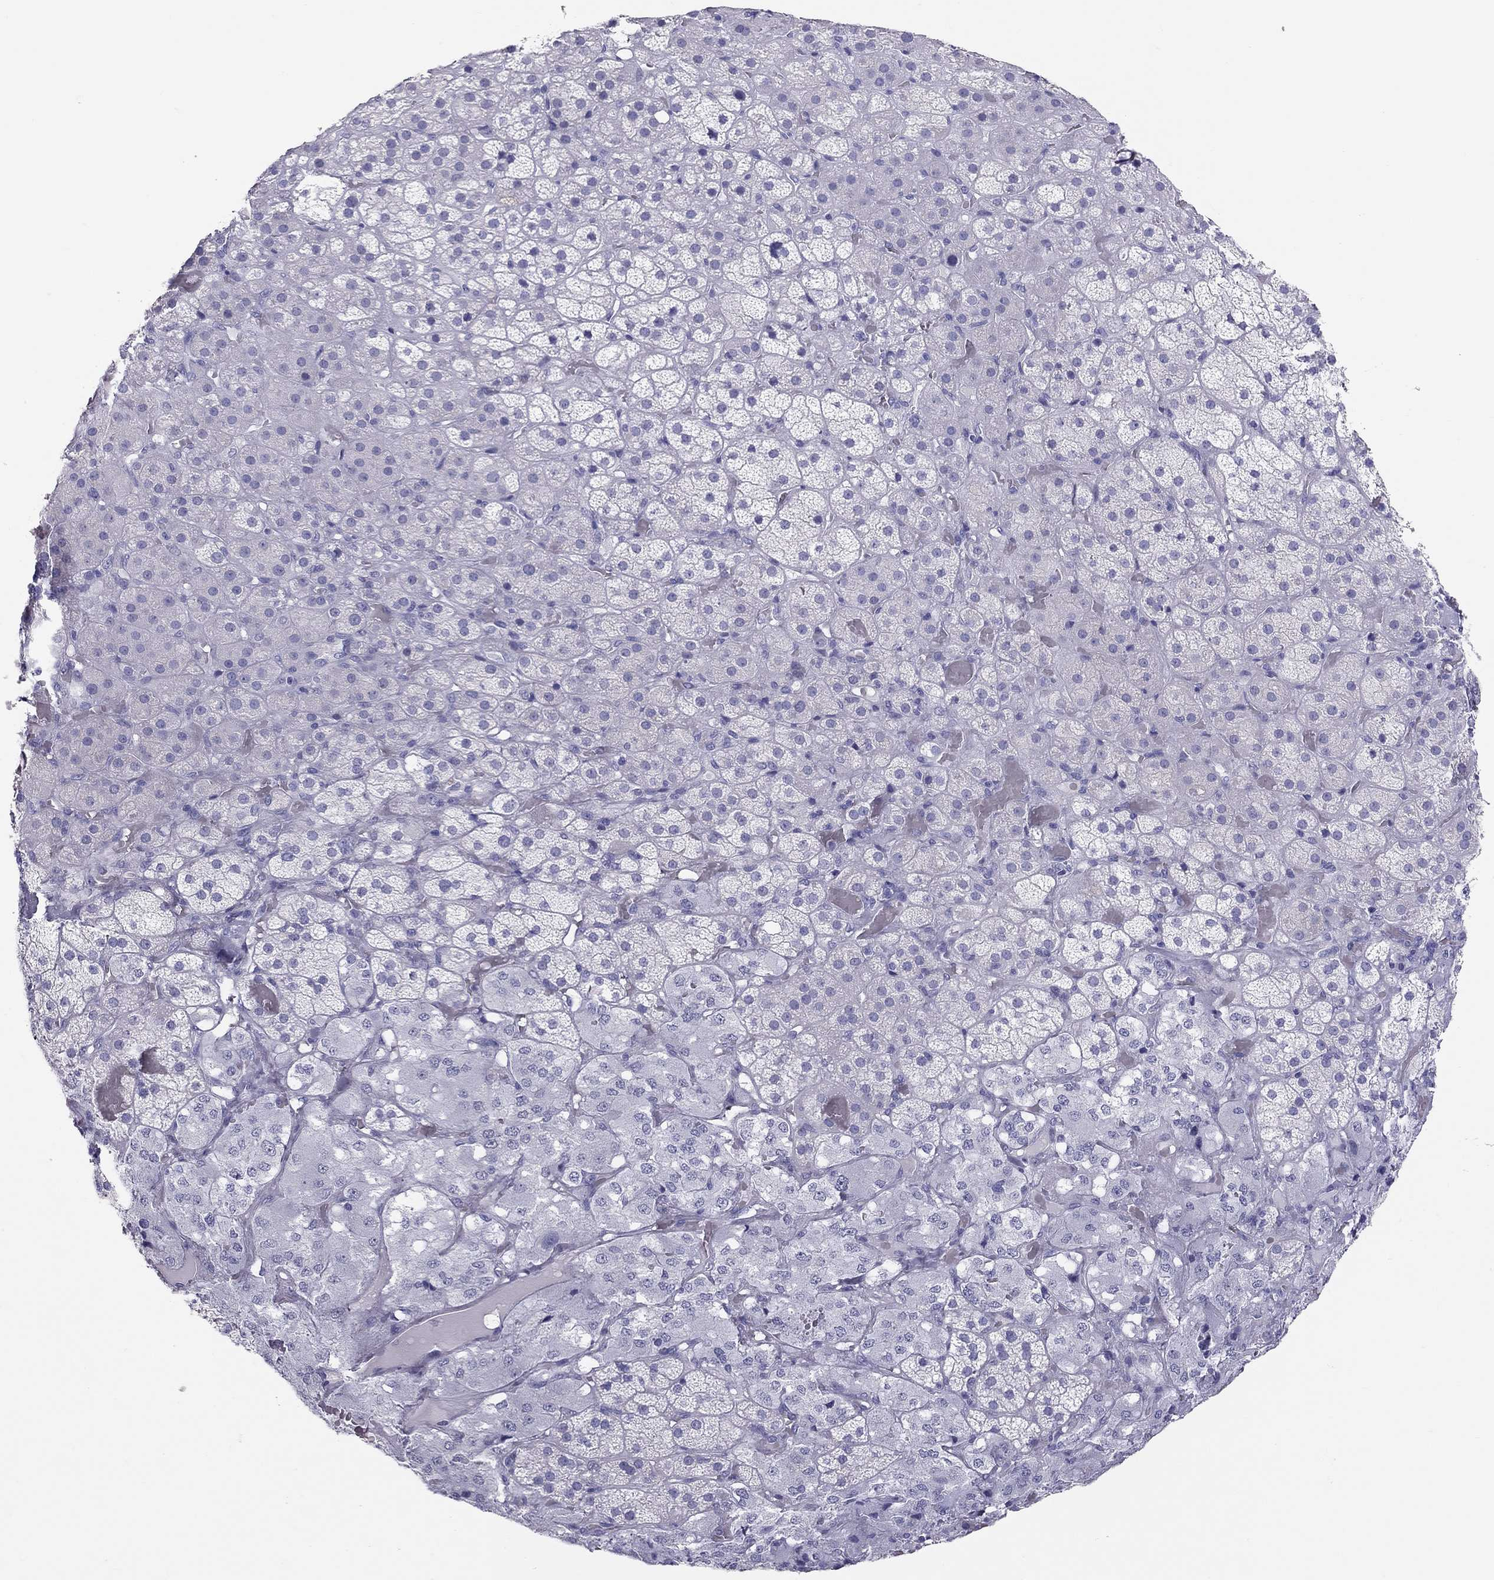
{"staining": {"intensity": "negative", "quantity": "none", "location": "none"}, "tissue": "adrenal gland", "cell_type": "Glandular cells", "image_type": "normal", "snomed": [{"axis": "morphology", "description": "Normal tissue, NOS"}, {"axis": "topography", "description": "Adrenal gland"}], "caption": "Immunohistochemistry (IHC) of normal human adrenal gland reveals no staining in glandular cells.", "gene": "PSMB11", "patient": {"sex": "male", "age": 57}}